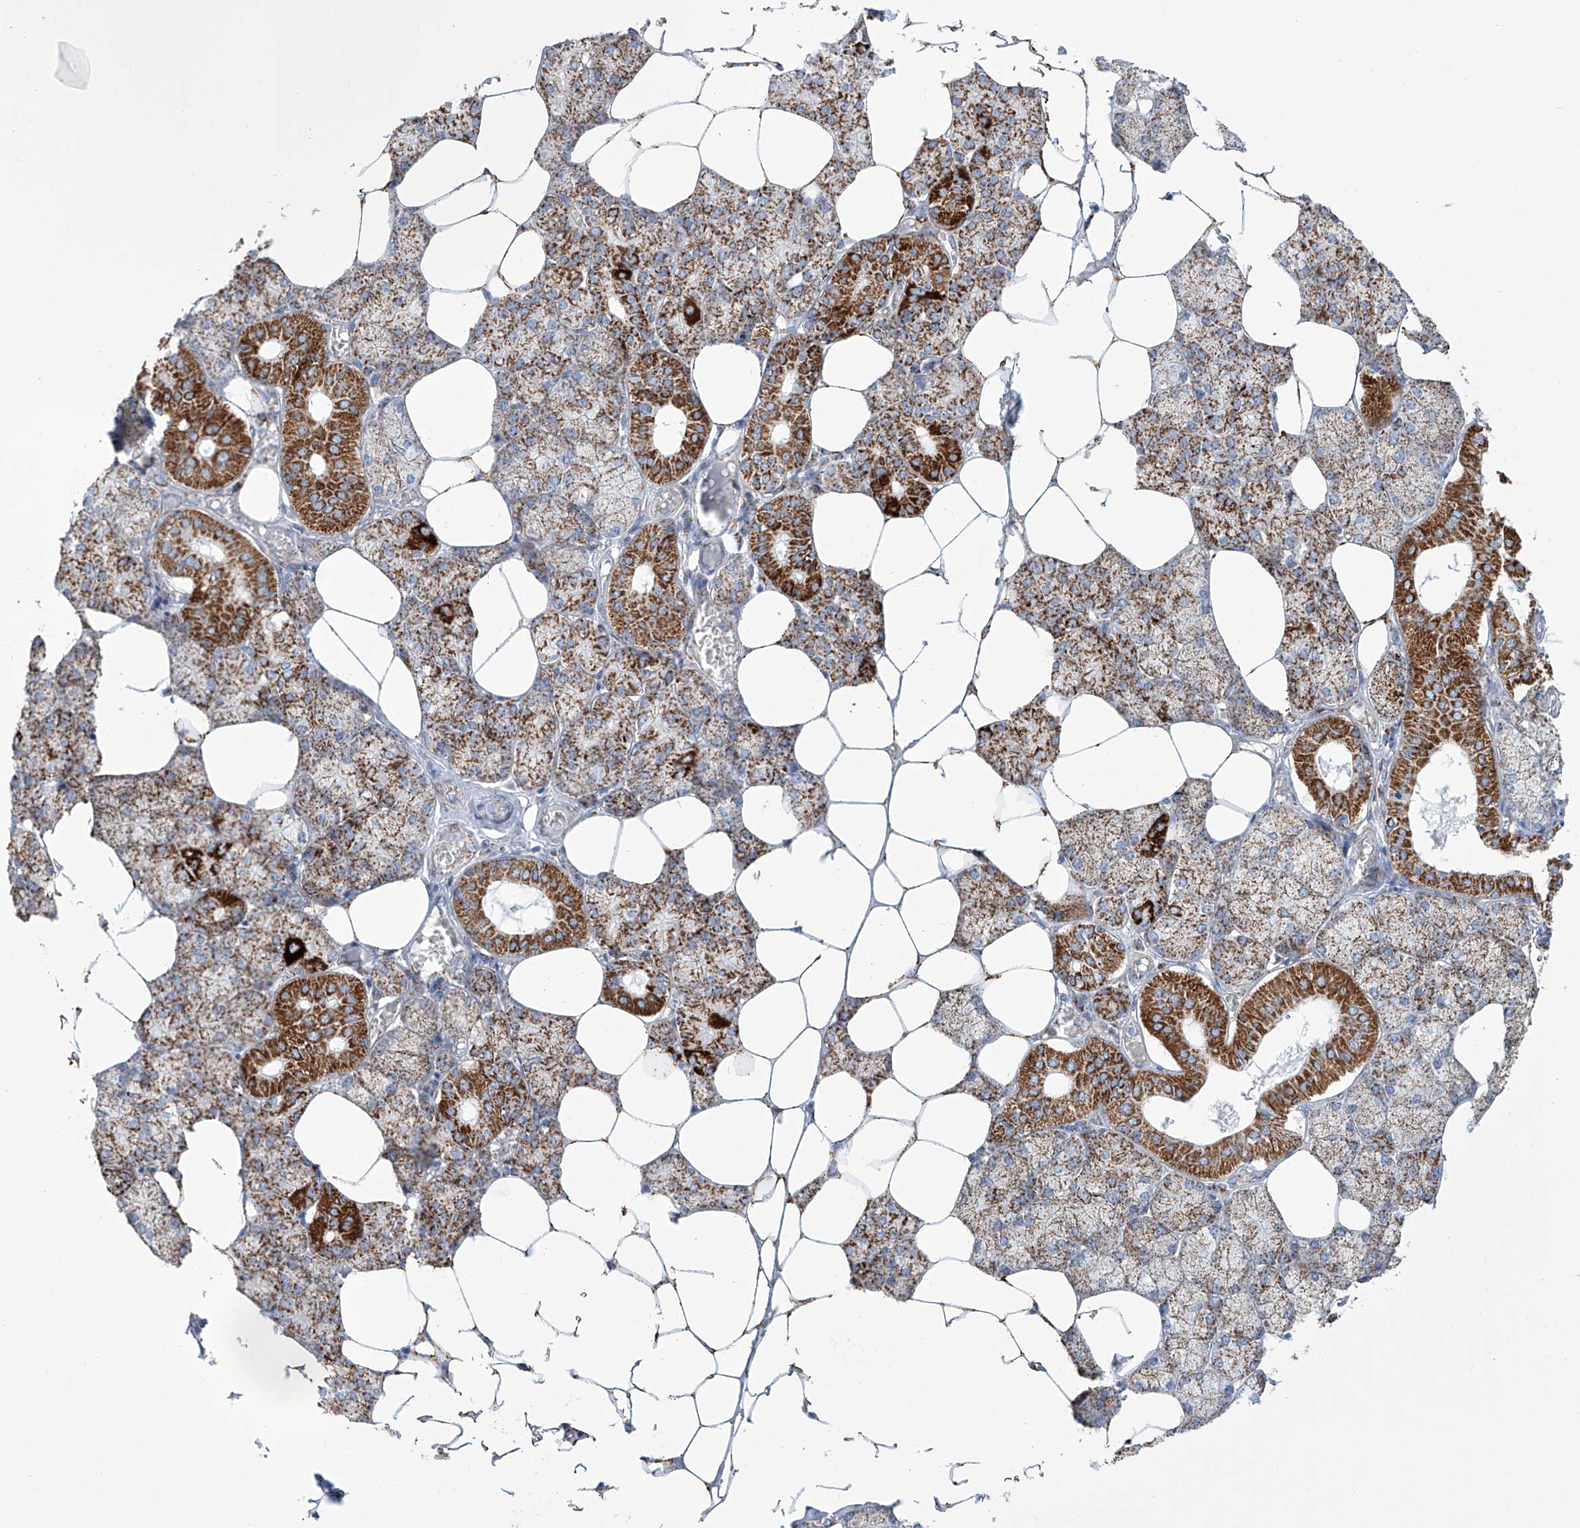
{"staining": {"intensity": "strong", "quantity": ">75%", "location": "cytoplasmic/membranous"}, "tissue": "salivary gland", "cell_type": "Glandular cells", "image_type": "normal", "snomed": [{"axis": "morphology", "description": "Normal tissue, NOS"}, {"axis": "topography", "description": "Salivary gland"}], "caption": "Brown immunohistochemical staining in unremarkable human salivary gland reveals strong cytoplasmic/membranous expression in approximately >75% of glandular cells. (DAB (3,3'-diaminobenzidine) = brown stain, brightfield microscopy at high magnification).", "gene": "ALDH6A1", "patient": {"sex": "male", "age": 62}}